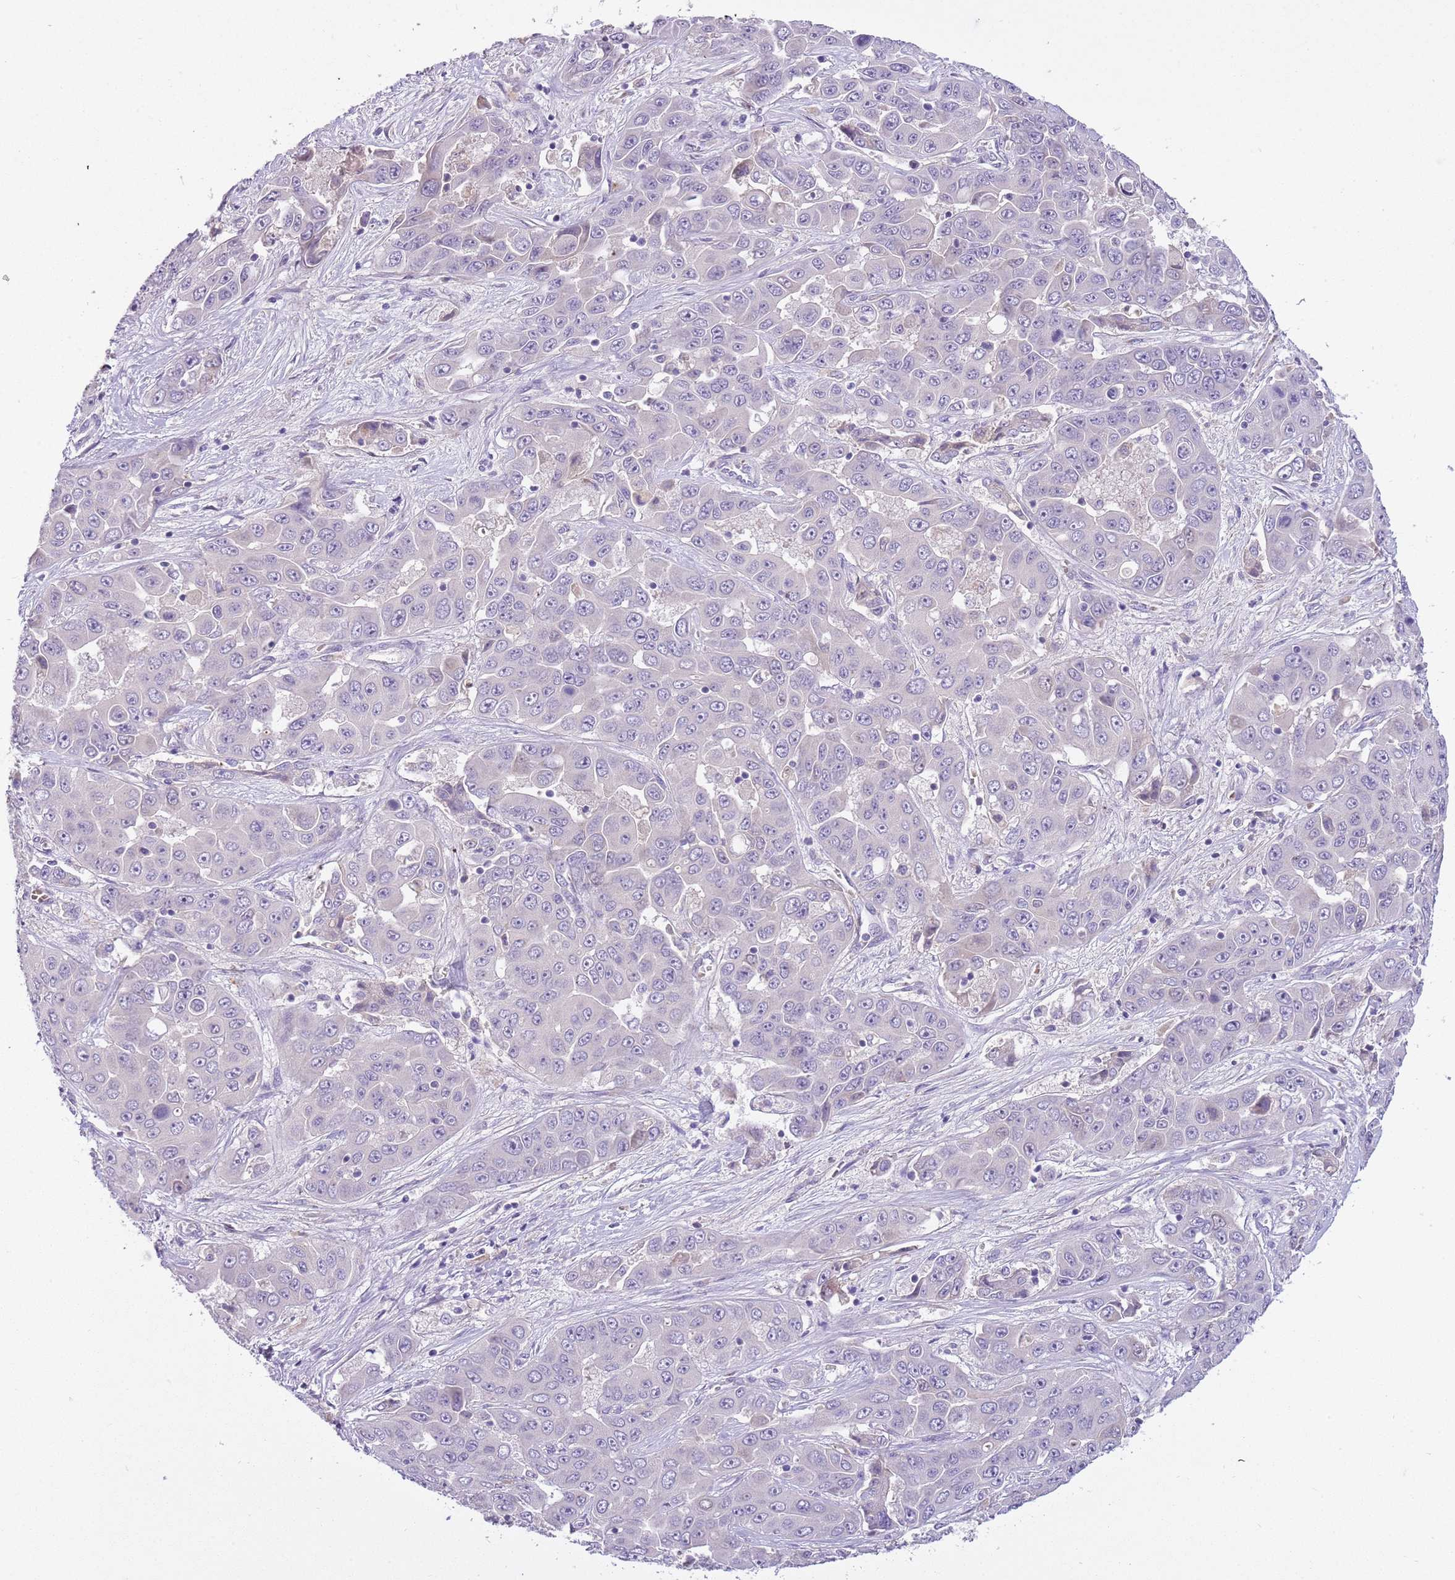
{"staining": {"intensity": "negative", "quantity": "none", "location": "none"}, "tissue": "liver cancer", "cell_type": "Tumor cells", "image_type": "cancer", "snomed": [{"axis": "morphology", "description": "Cholangiocarcinoma"}, {"axis": "topography", "description": "Liver"}], "caption": "Liver cholangiocarcinoma was stained to show a protein in brown. There is no significant expression in tumor cells.", "gene": "CFAP73", "patient": {"sex": "female", "age": 52}}